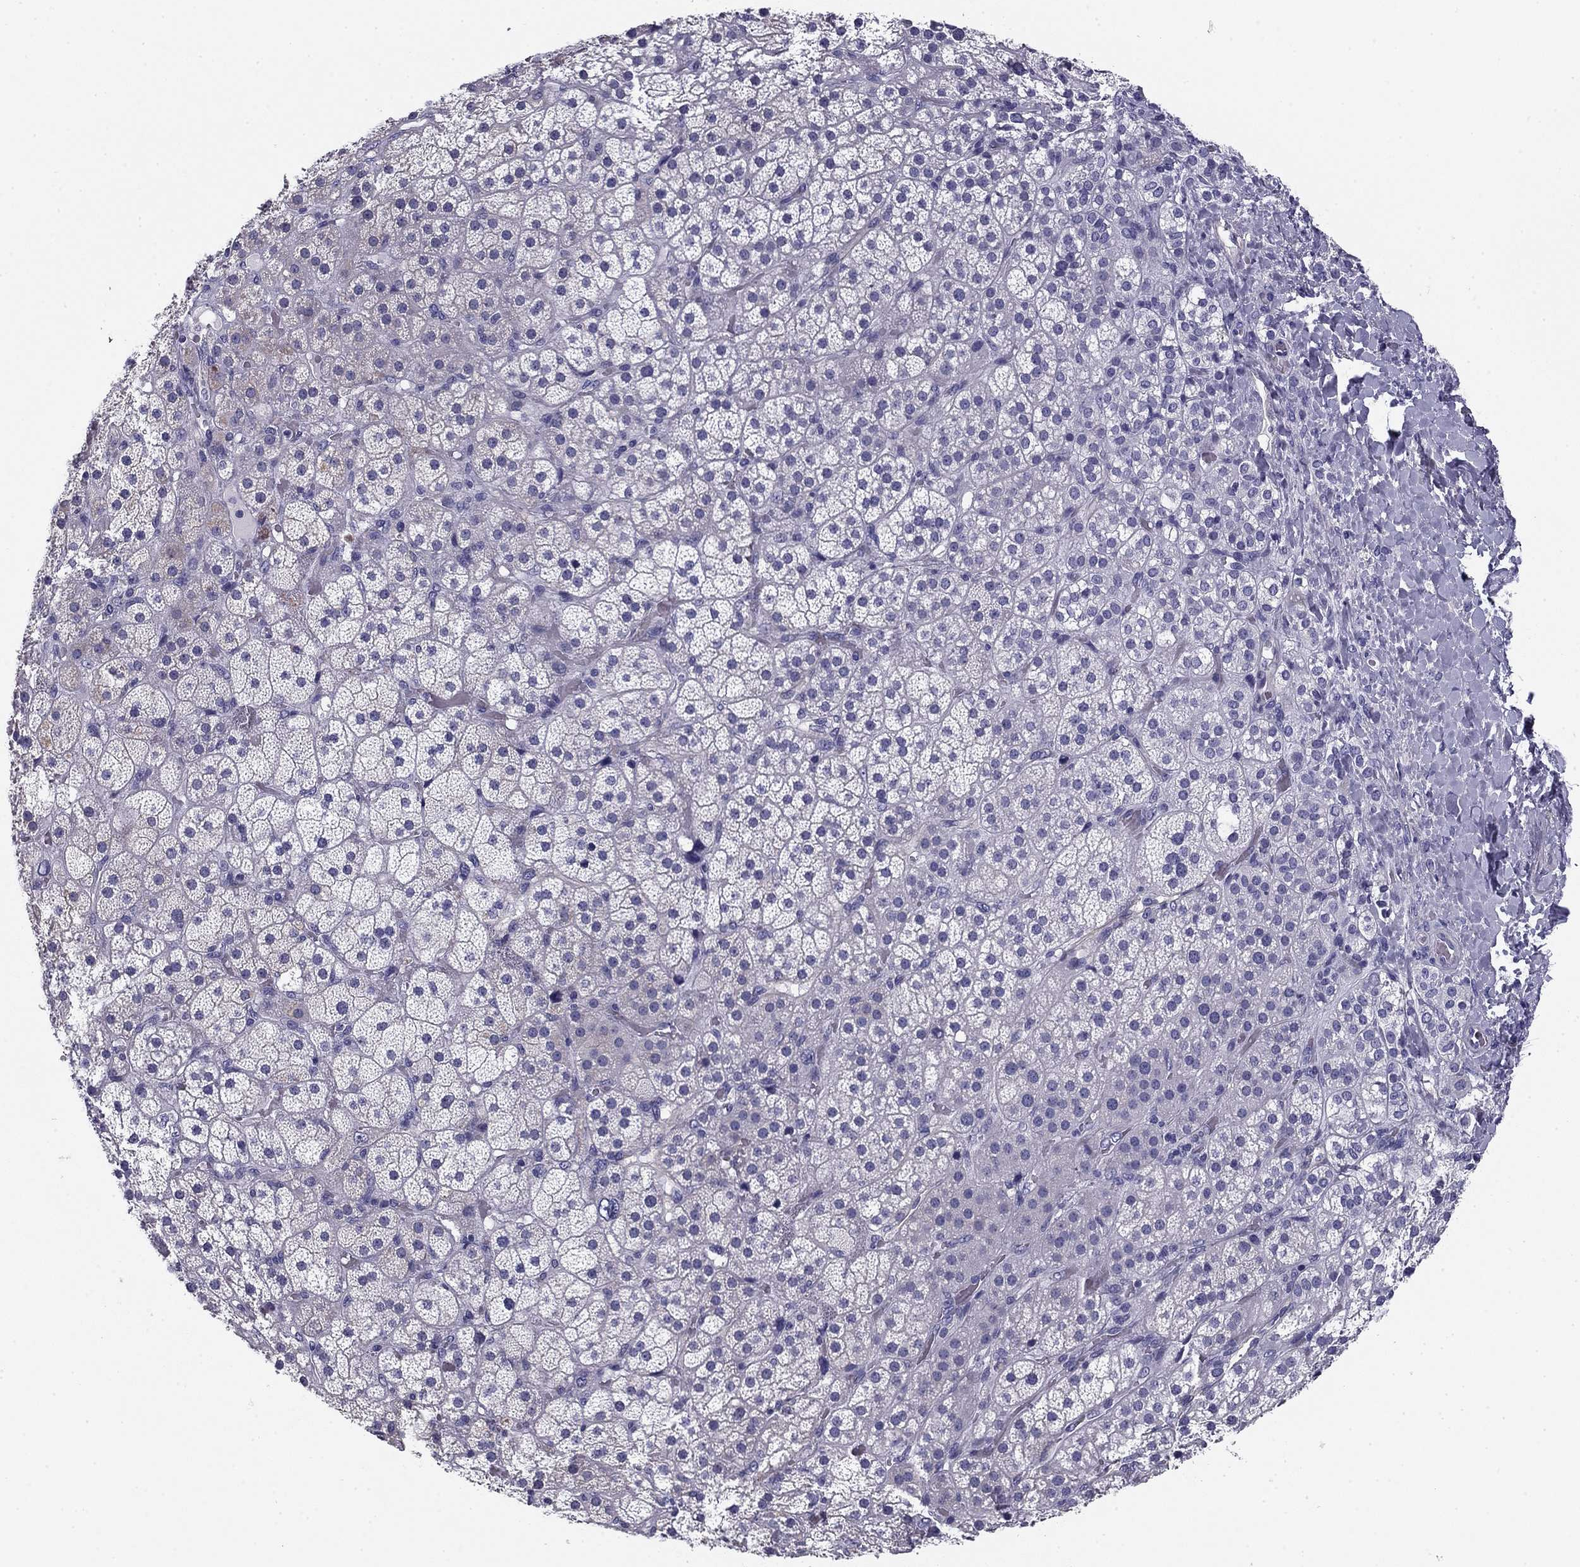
{"staining": {"intensity": "weak", "quantity": "<25%", "location": "cytoplasmic/membranous"}, "tissue": "adrenal gland", "cell_type": "Glandular cells", "image_type": "normal", "snomed": [{"axis": "morphology", "description": "Normal tissue, NOS"}, {"axis": "topography", "description": "Adrenal gland"}], "caption": "Immunohistochemistry (IHC) image of unremarkable adrenal gland stained for a protein (brown), which exhibits no positivity in glandular cells. (DAB immunohistochemistry (IHC) visualized using brightfield microscopy, high magnification).", "gene": "FLNC", "patient": {"sex": "male", "age": 57}}